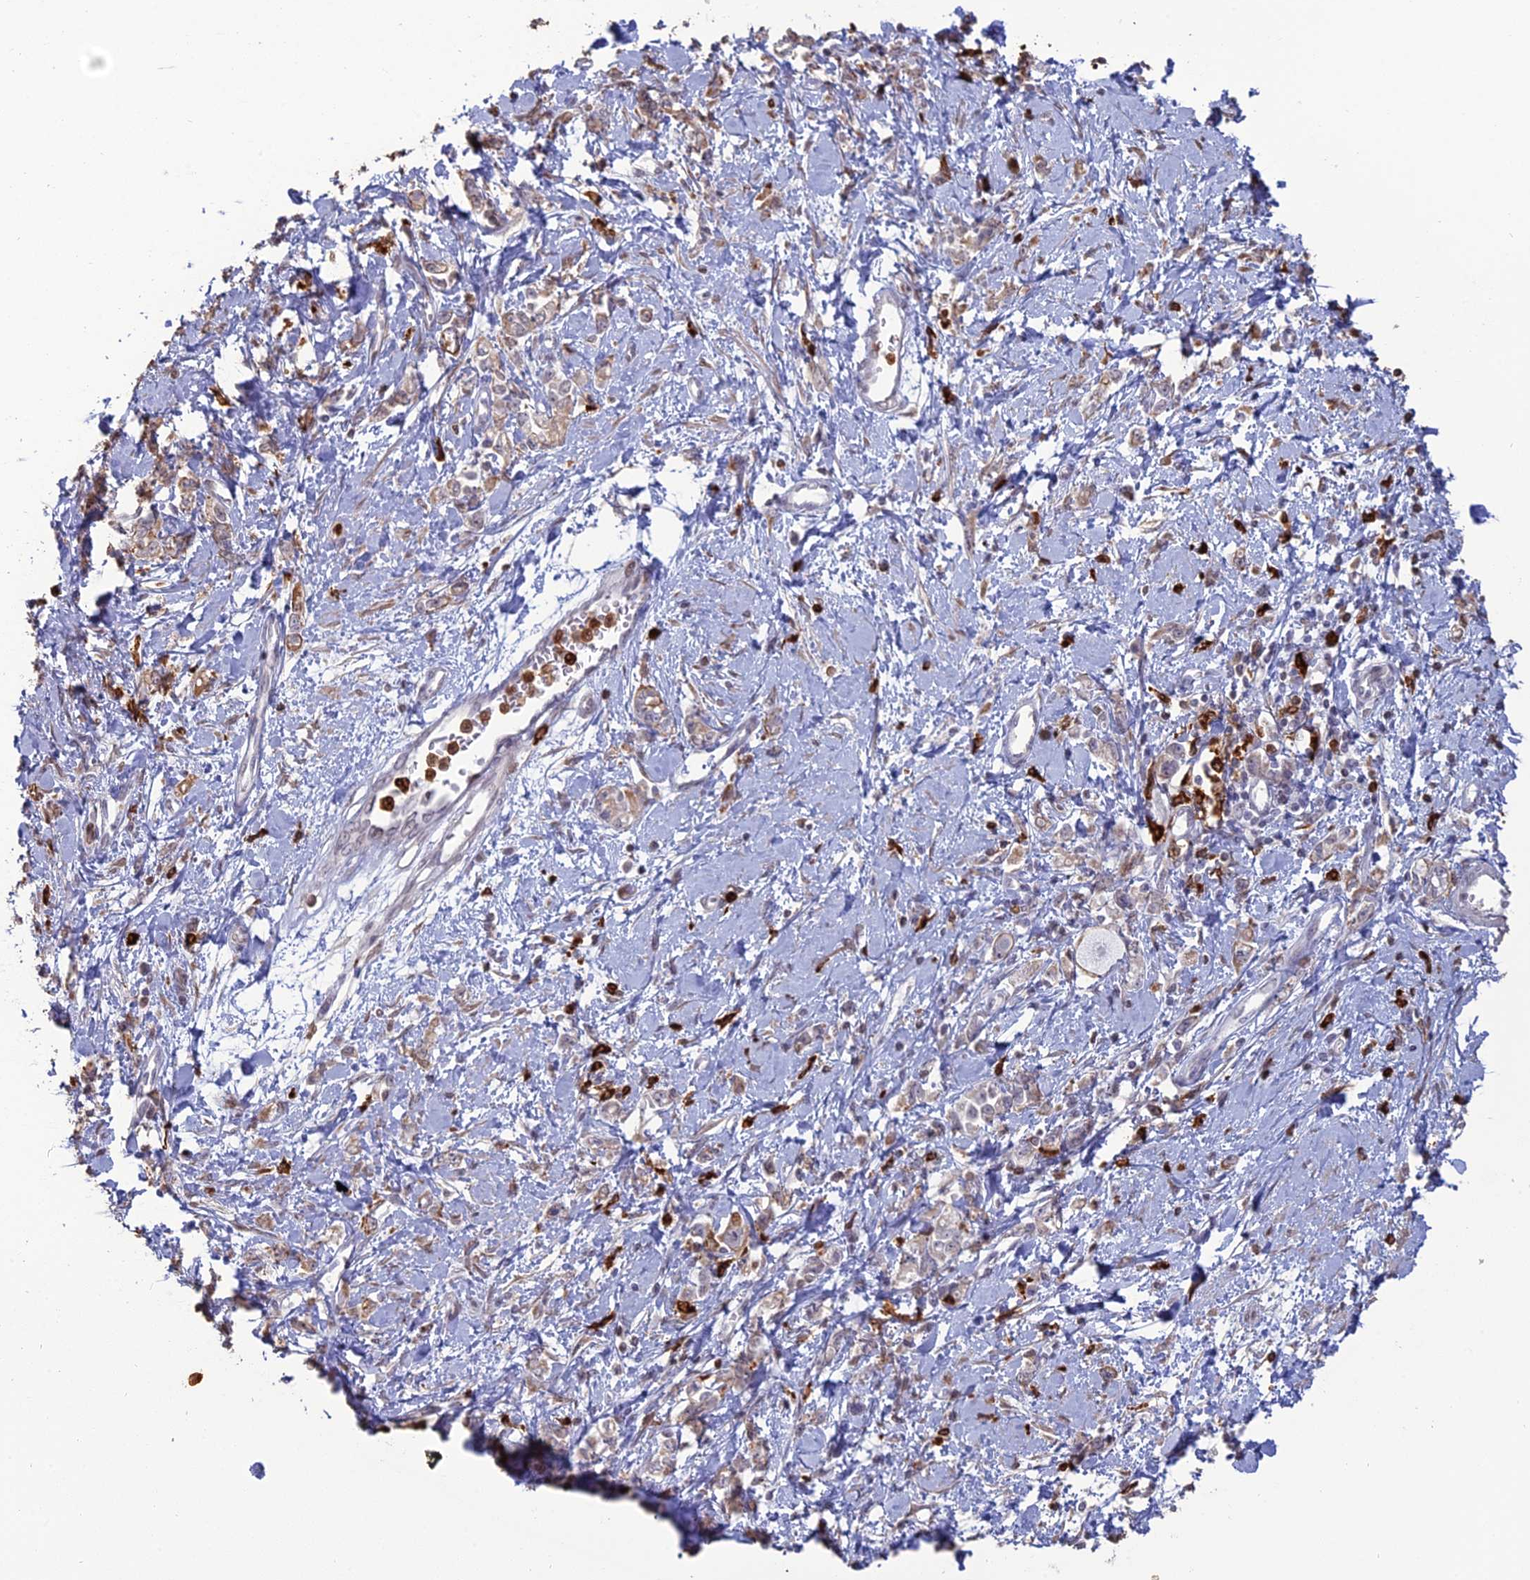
{"staining": {"intensity": "weak", "quantity": "<25%", "location": "cytoplasmic/membranous"}, "tissue": "stomach cancer", "cell_type": "Tumor cells", "image_type": "cancer", "snomed": [{"axis": "morphology", "description": "Adenocarcinoma, NOS"}, {"axis": "topography", "description": "Stomach"}], "caption": "Immunohistochemical staining of human adenocarcinoma (stomach) demonstrates no significant positivity in tumor cells.", "gene": "APOBR", "patient": {"sex": "female", "age": 76}}